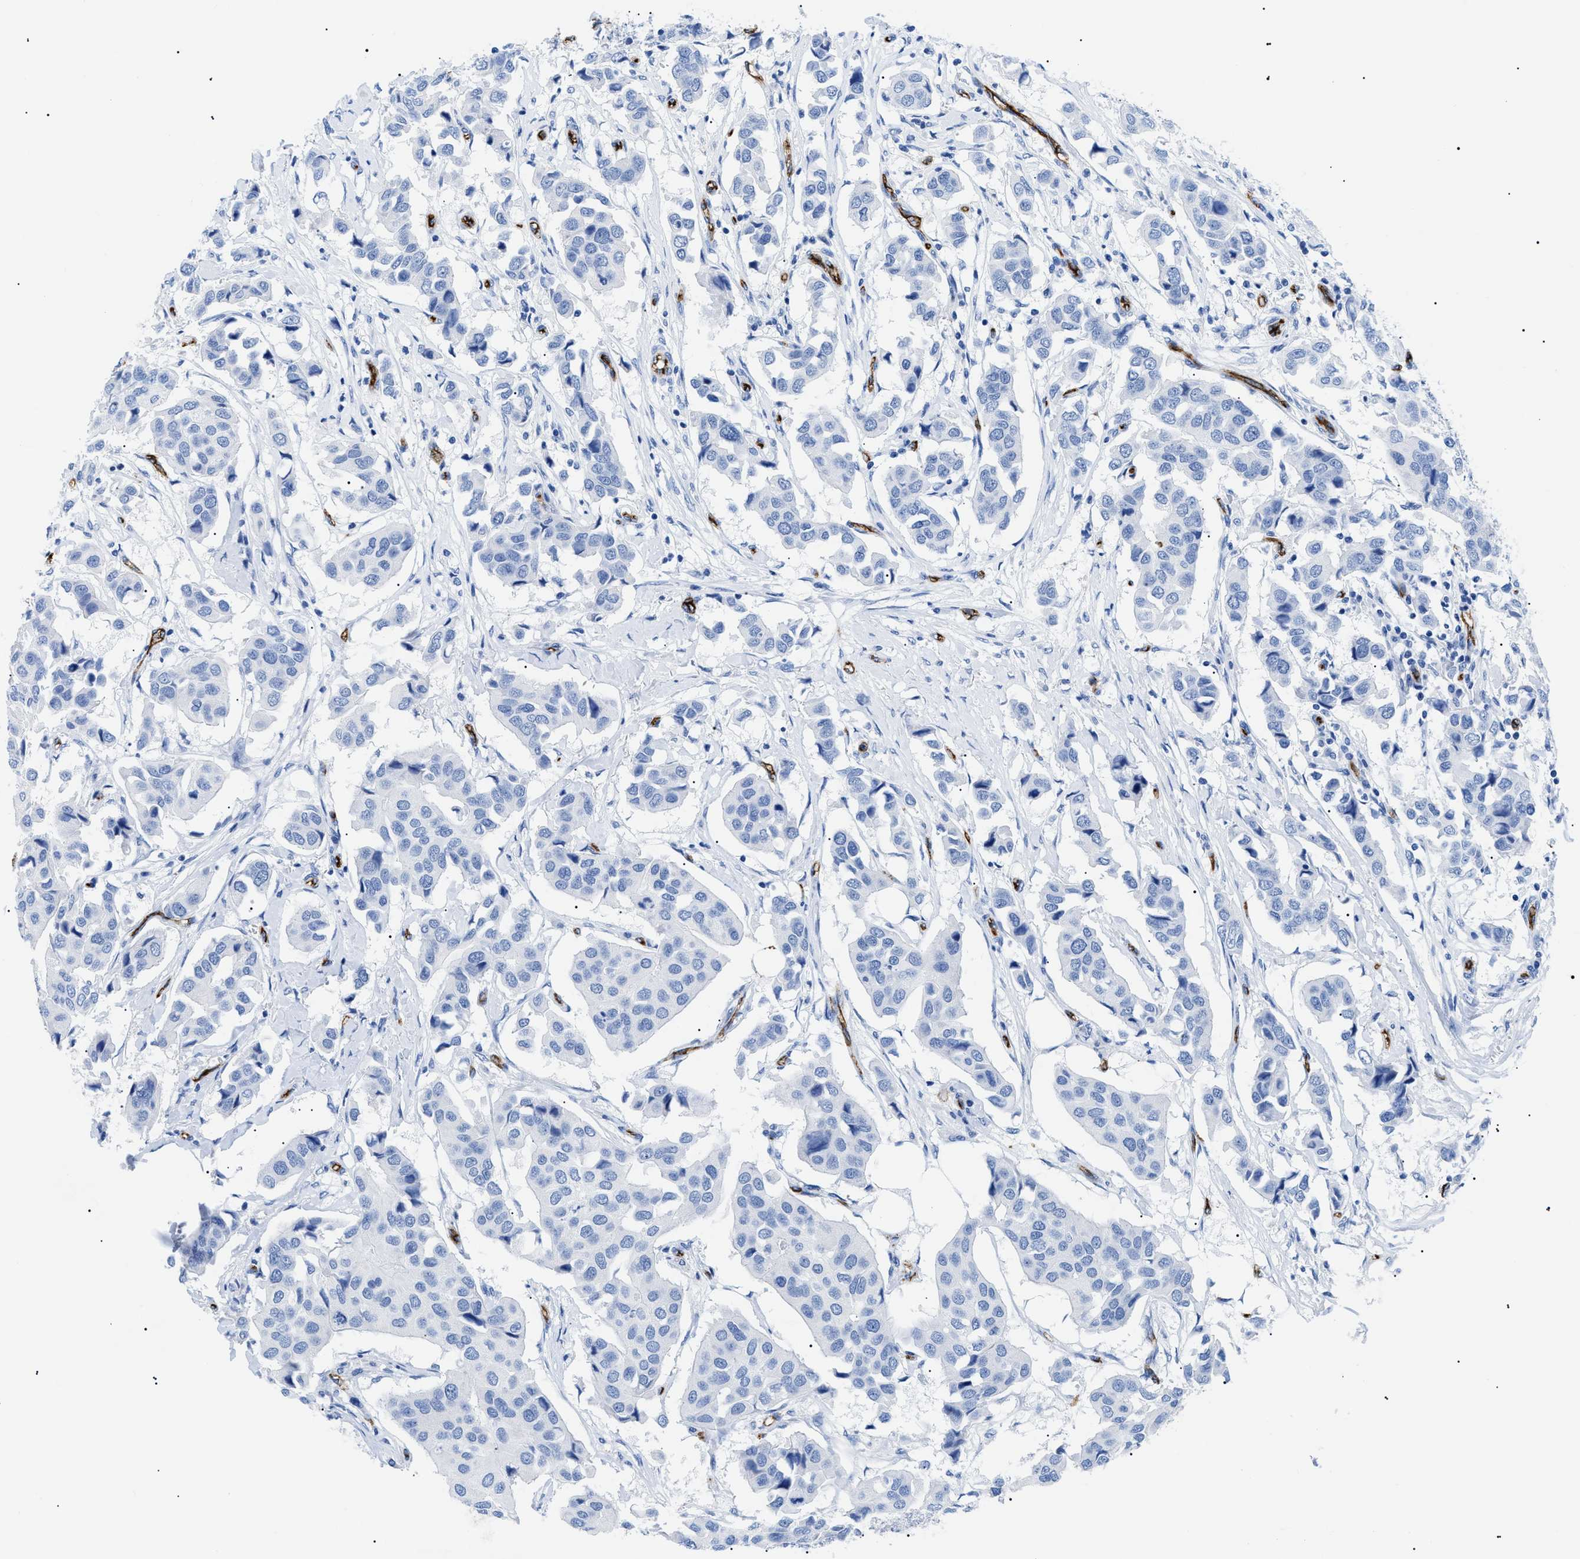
{"staining": {"intensity": "negative", "quantity": "none", "location": "none"}, "tissue": "breast cancer", "cell_type": "Tumor cells", "image_type": "cancer", "snomed": [{"axis": "morphology", "description": "Duct carcinoma"}, {"axis": "topography", "description": "Breast"}], "caption": "Immunohistochemical staining of human breast cancer demonstrates no significant expression in tumor cells.", "gene": "PODXL", "patient": {"sex": "female", "age": 80}}